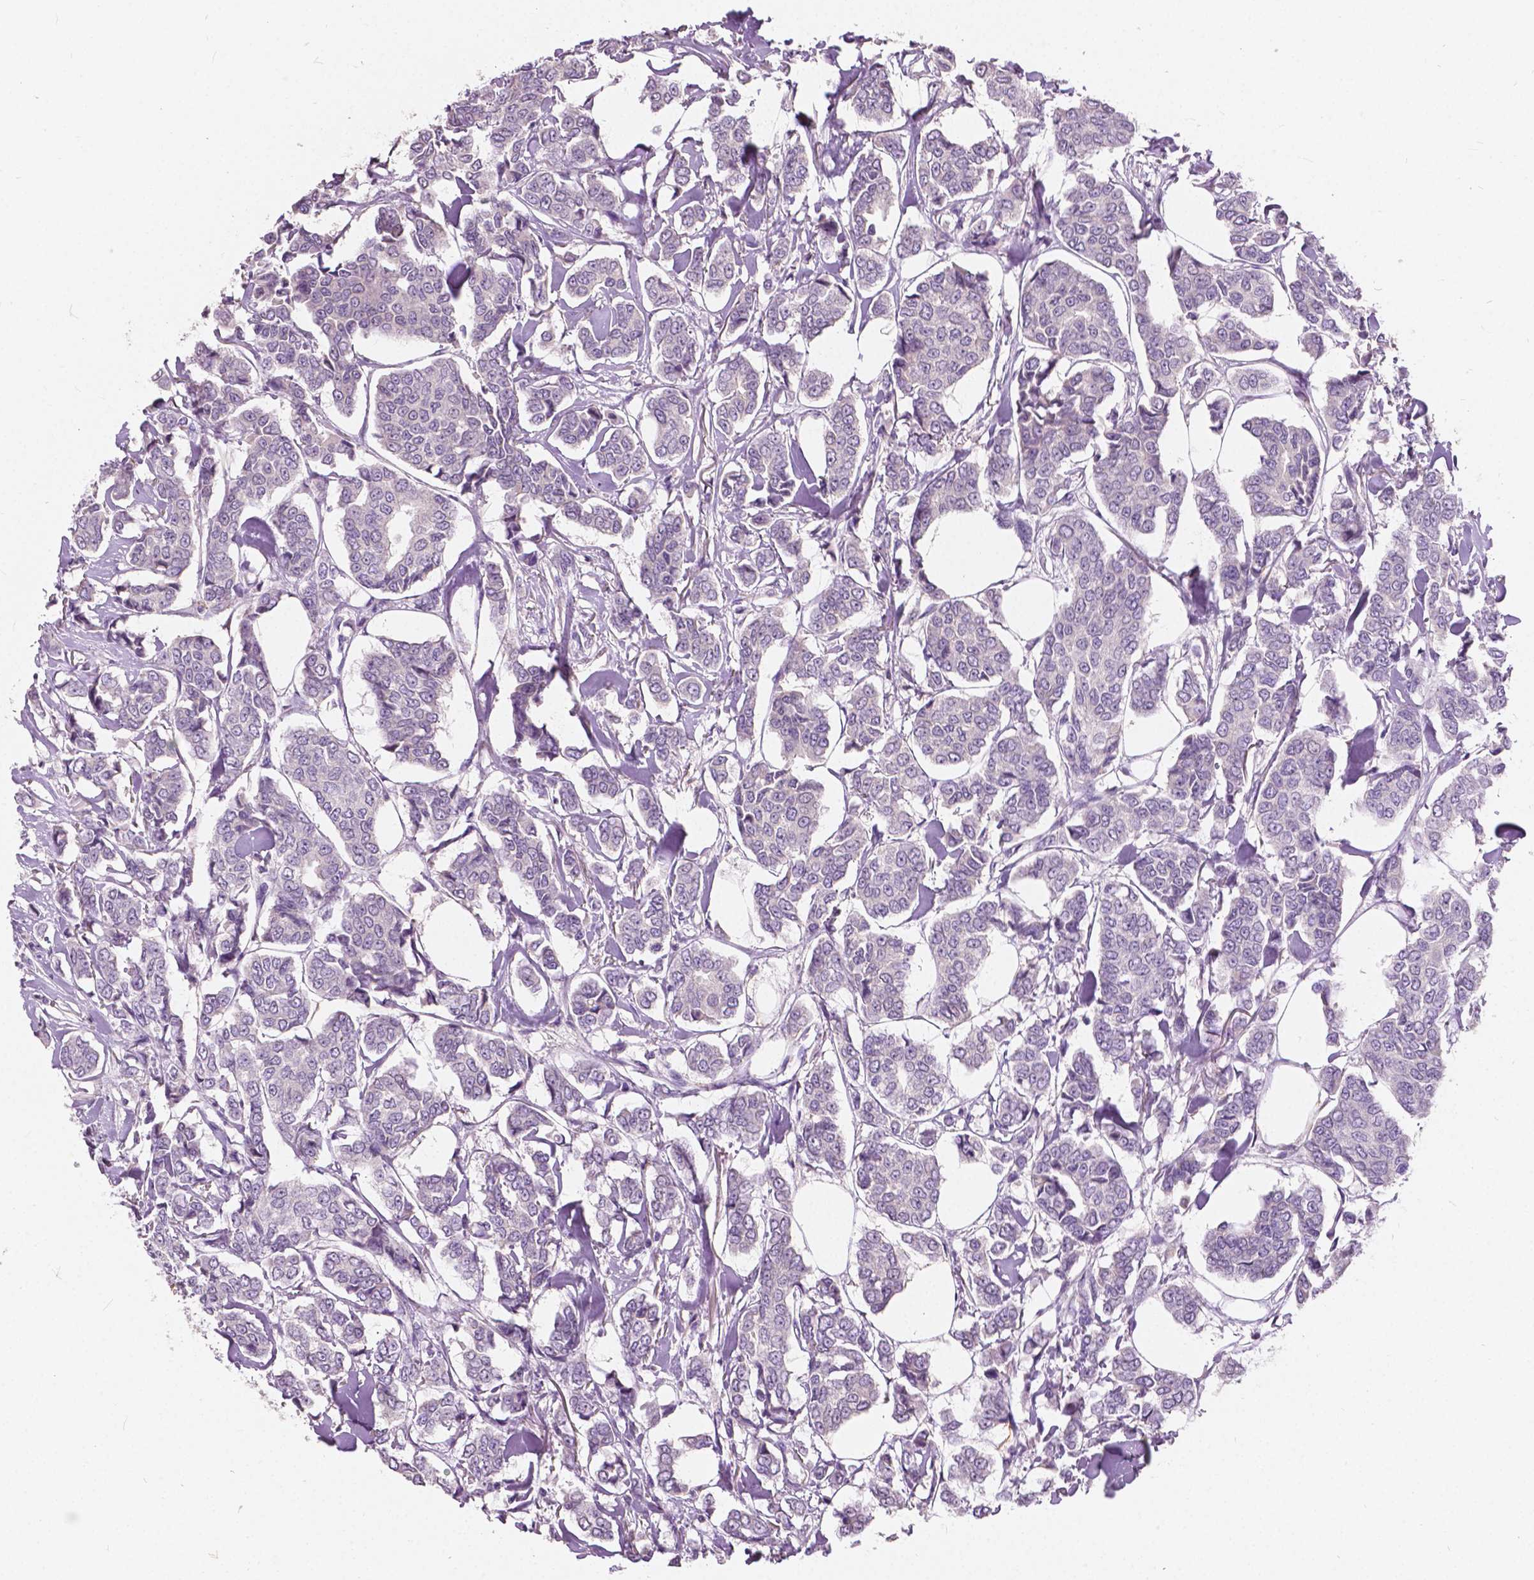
{"staining": {"intensity": "negative", "quantity": "none", "location": "none"}, "tissue": "breast cancer", "cell_type": "Tumor cells", "image_type": "cancer", "snomed": [{"axis": "morphology", "description": "Duct carcinoma"}, {"axis": "topography", "description": "Breast"}], "caption": "DAB (3,3'-diaminobenzidine) immunohistochemical staining of human breast cancer shows no significant staining in tumor cells.", "gene": "DLX6", "patient": {"sex": "female", "age": 94}}